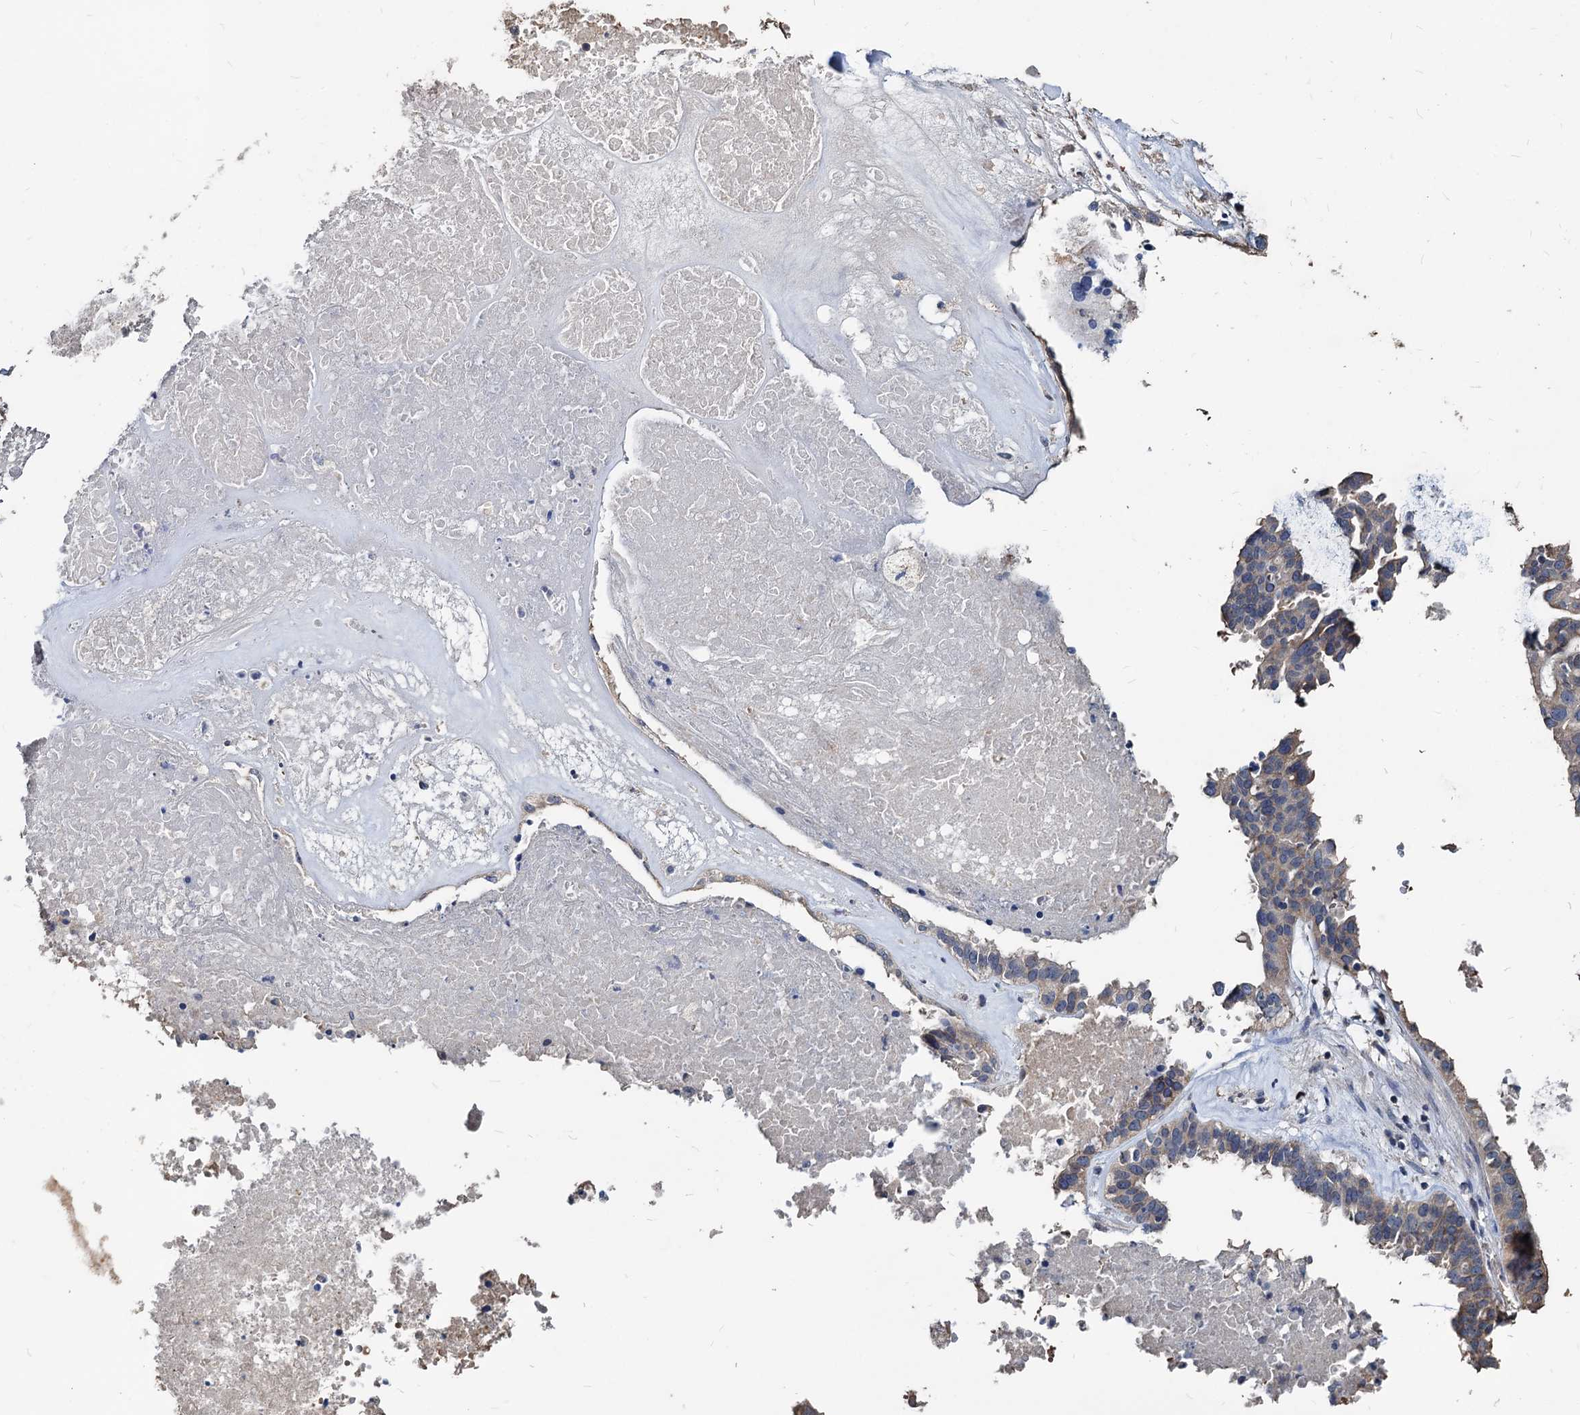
{"staining": {"intensity": "weak", "quantity": "<25%", "location": "cytoplasmic/membranous"}, "tissue": "ovarian cancer", "cell_type": "Tumor cells", "image_type": "cancer", "snomed": [{"axis": "morphology", "description": "Cystadenocarcinoma, serous, NOS"}, {"axis": "topography", "description": "Ovary"}], "caption": "A high-resolution micrograph shows IHC staining of ovarian cancer, which exhibits no significant positivity in tumor cells.", "gene": "DEPDC4", "patient": {"sex": "female", "age": 59}}